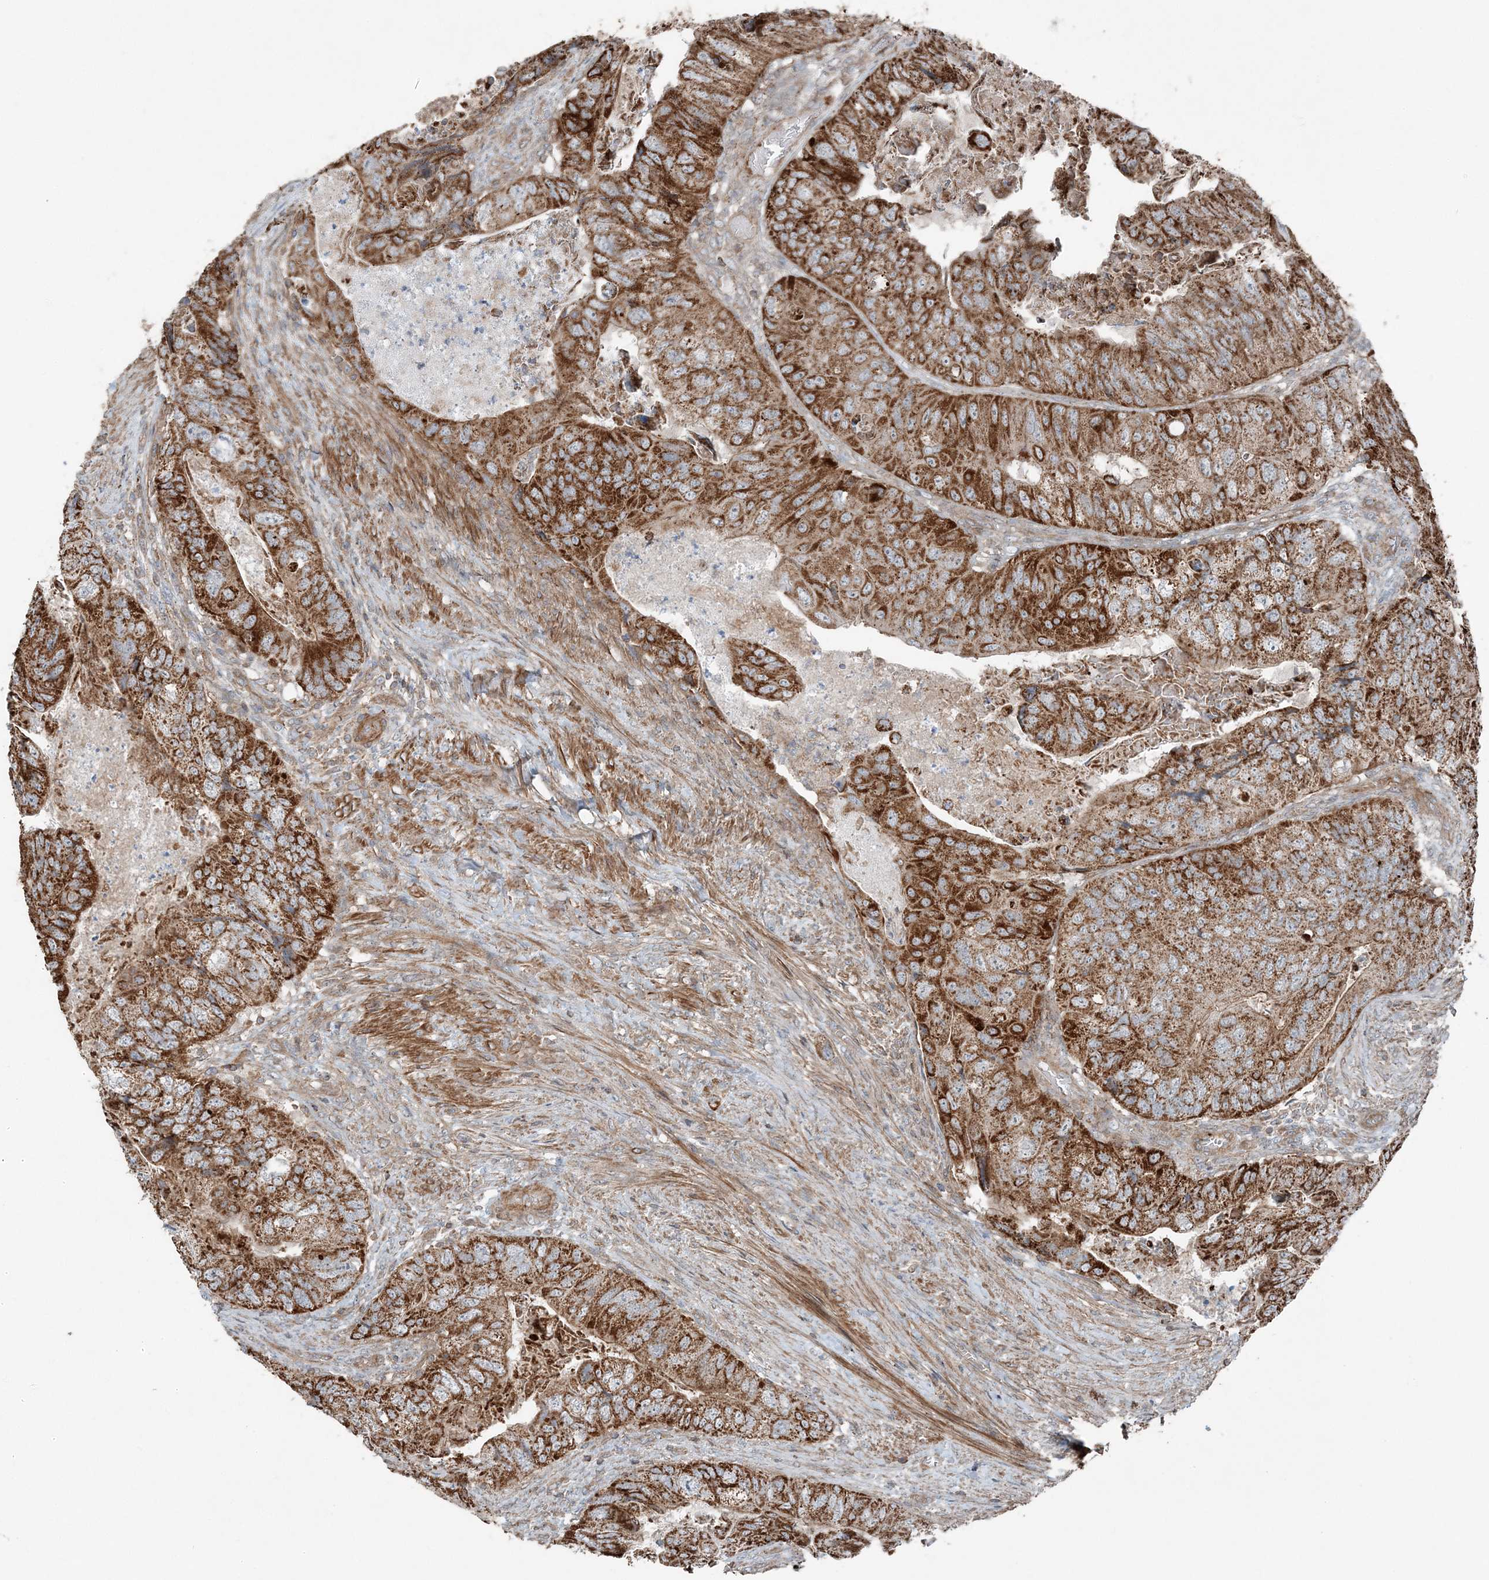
{"staining": {"intensity": "strong", "quantity": ">75%", "location": "cytoplasmic/membranous"}, "tissue": "colorectal cancer", "cell_type": "Tumor cells", "image_type": "cancer", "snomed": [{"axis": "morphology", "description": "Adenocarcinoma, NOS"}, {"axis": "topography", "description": "Rectum"}], "caption": "Colorectal adenocarcinoma stained with DAB (3,3'-diaminobenzidine) IHC demonstrates high levels of strong cytoplasmic/membranous positivity in about >75% of tumor cells.", "gene": "KY", "patient": {"sex": "male", "age": 63}}